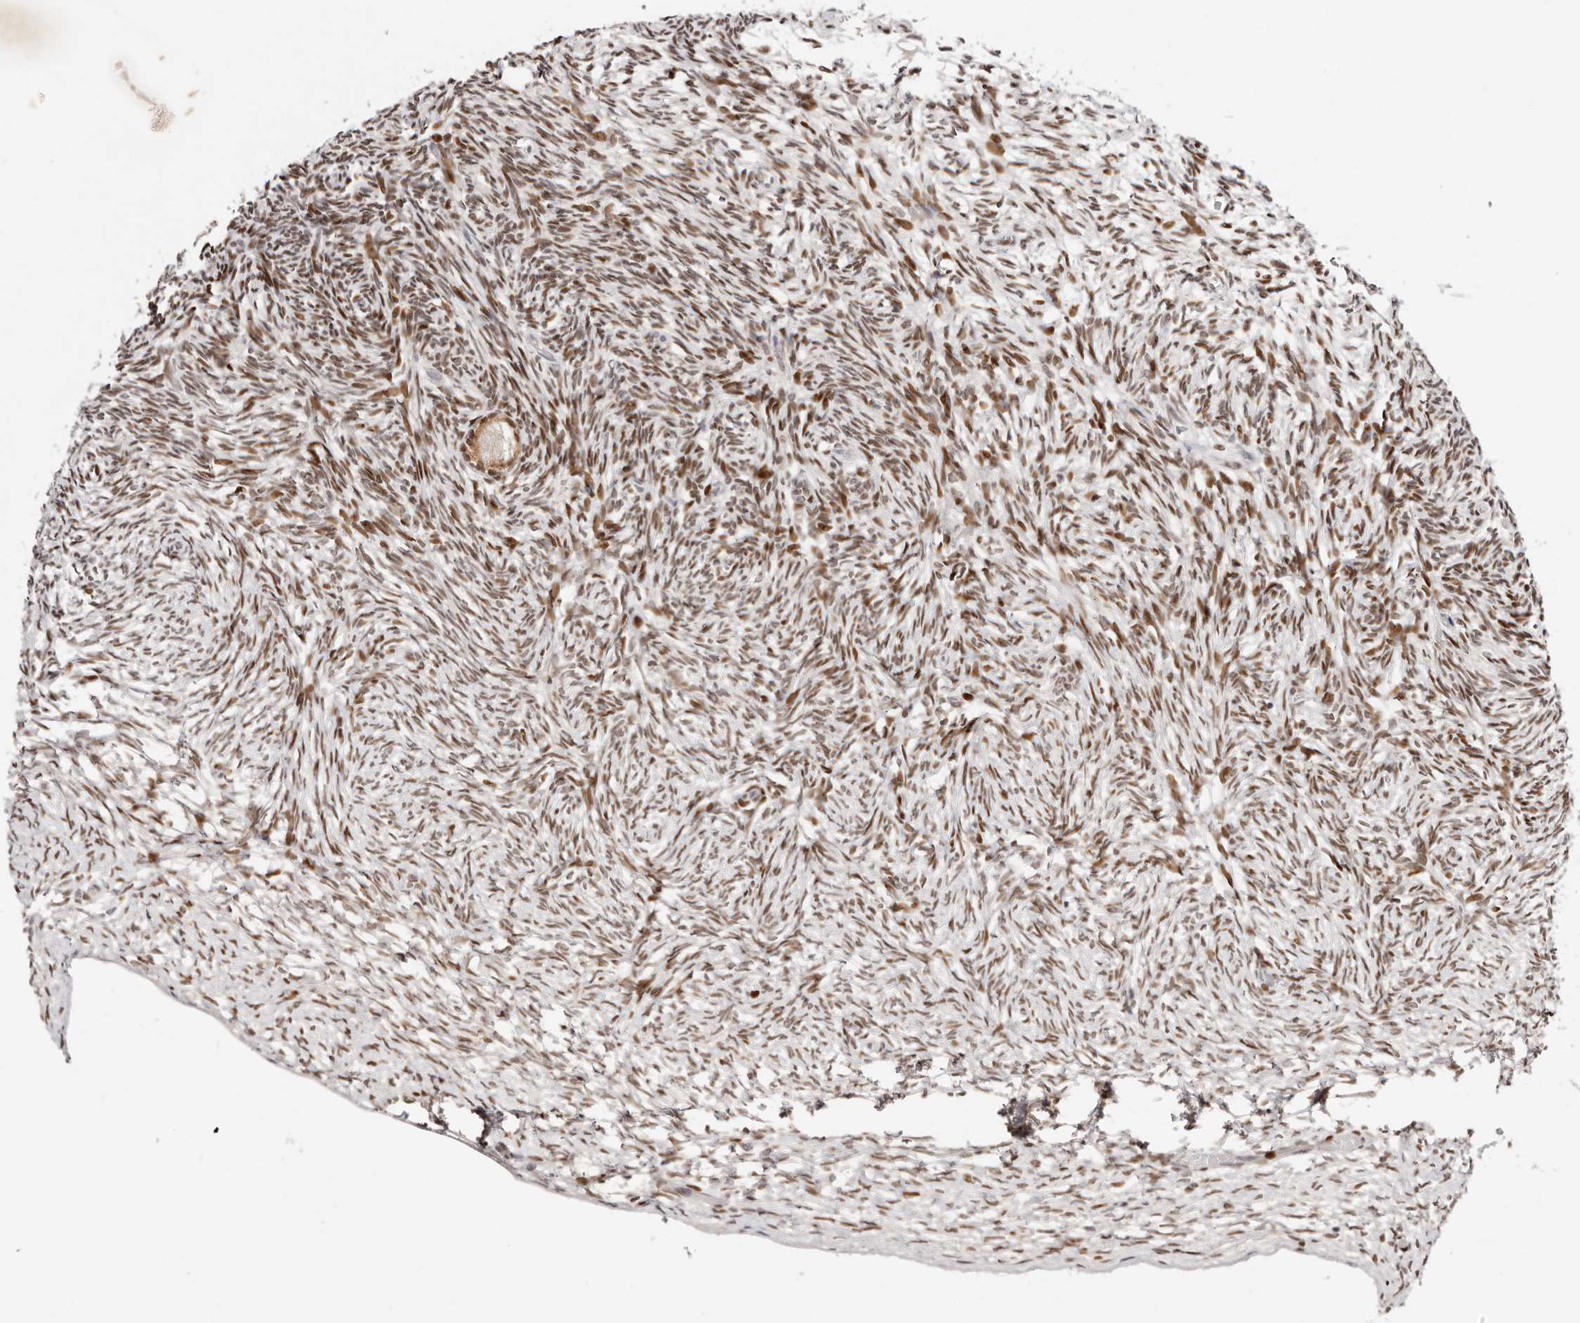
{"staining": {"intensity": "weak", "quantity": ">75%", "location": "cytoplasmic/membranous"}, "tissue": "ovary", "cell_type": "Follicle cells", "image_type": "normal", "snomed": [{"axis": "morphology", "description": "Normal tissue, NOS"}, {"axis": "topography", "description": "Ovary"}], "caption": "Immunohistochemical staining of unremarkable human ovary displays weak cytoplasmic/membranous protein expression in about >75% of follicle cells.", "gene": "IQGAP3", "patient": {"sex": "female", "age": 34}}